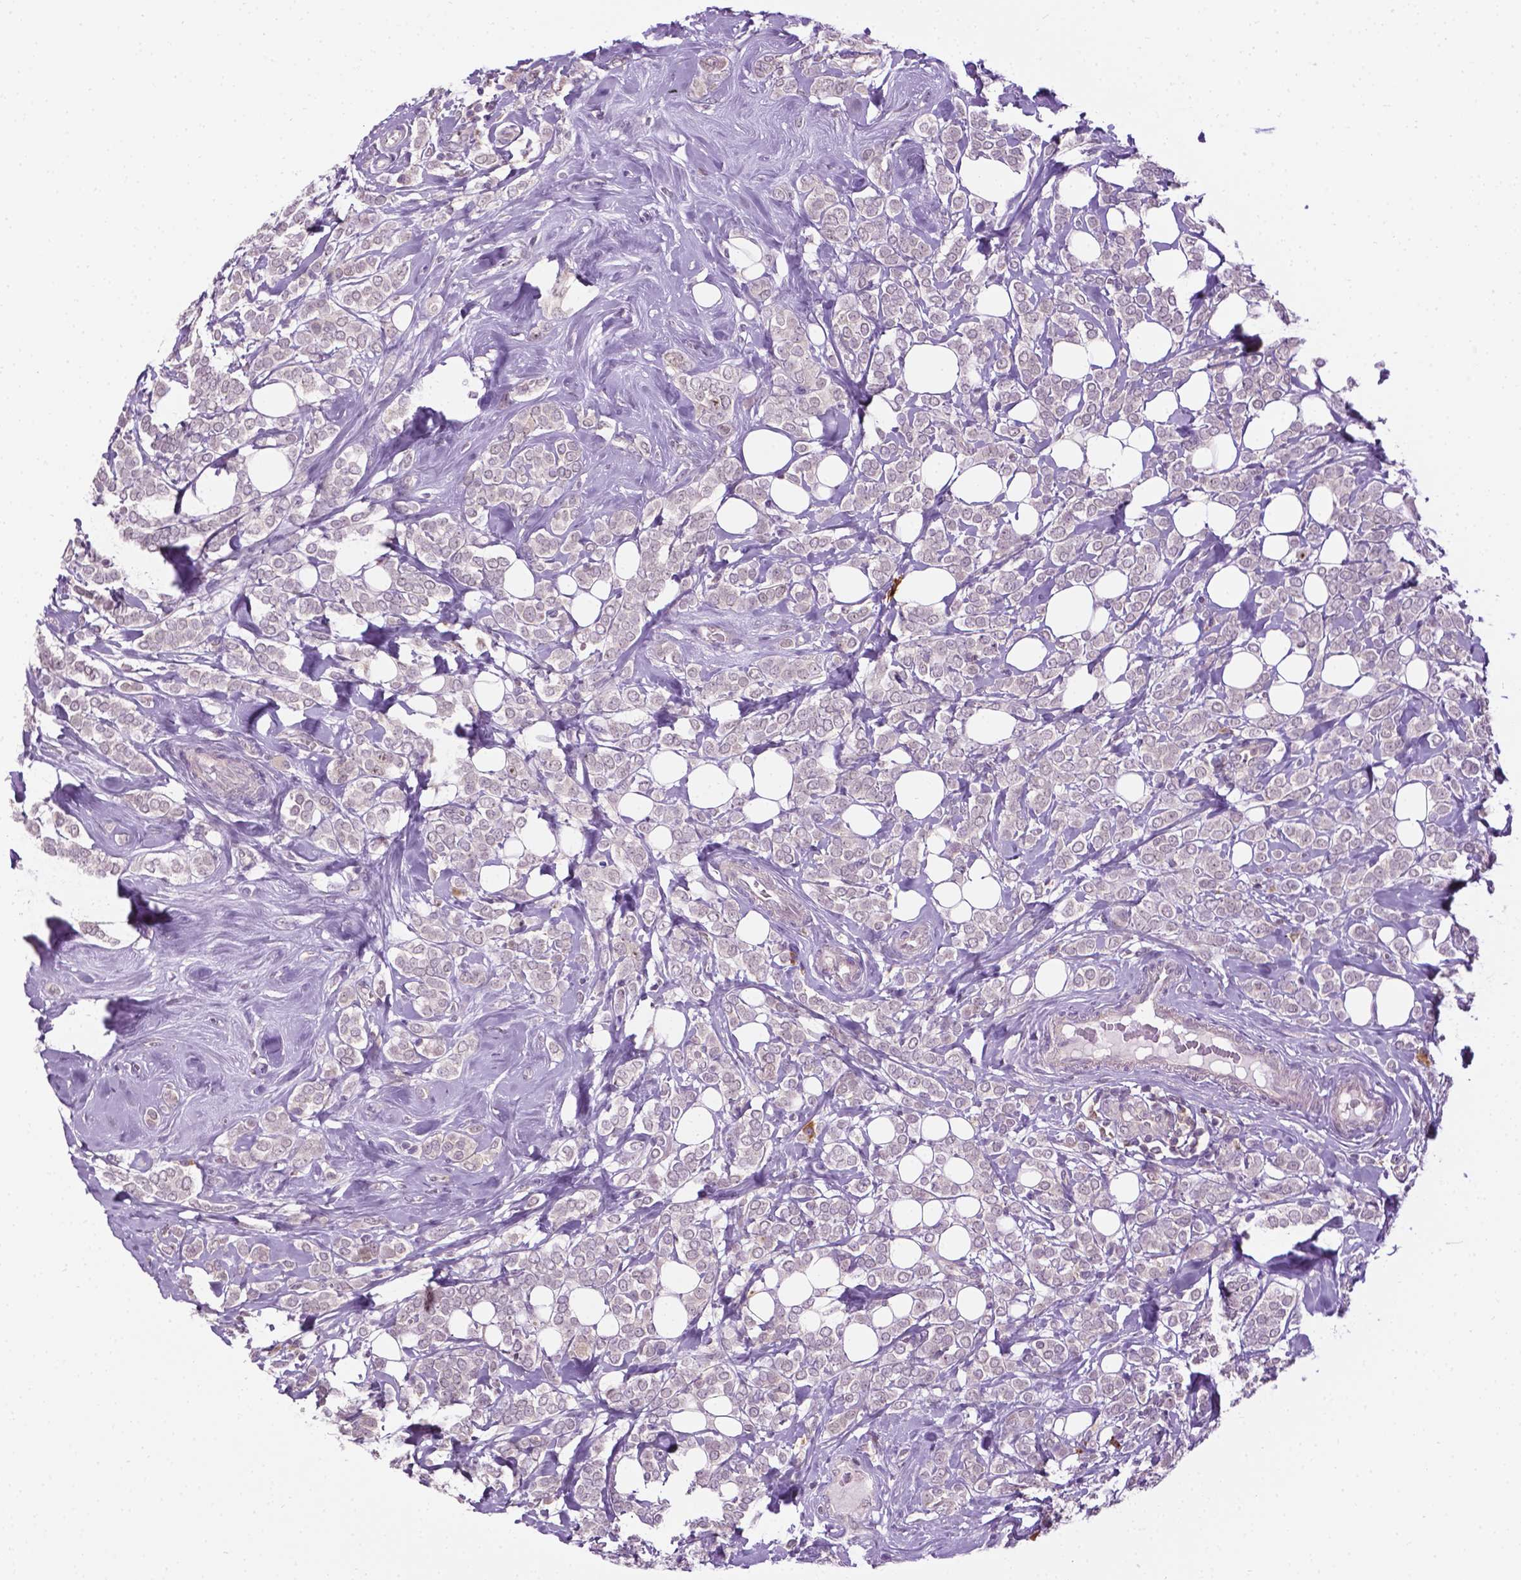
{"staining": {"intensity": "negative", "quantity": "none", "location": "none"}, "tissue": "breast cancer", "cell_type": "Tumor cells", "image_type": "cancer", "snomed": [{"axis": "morphology", "description": "Lobular carcinoma"}, {"axis": "topography", "description": "Breast"}], "caption": "Lobular carcinoma (breast) stained for a protein using IHC displays no positivity tumor cells.", "gene": "DENND4A", "patient": {"sex": "female", "age": 49}}